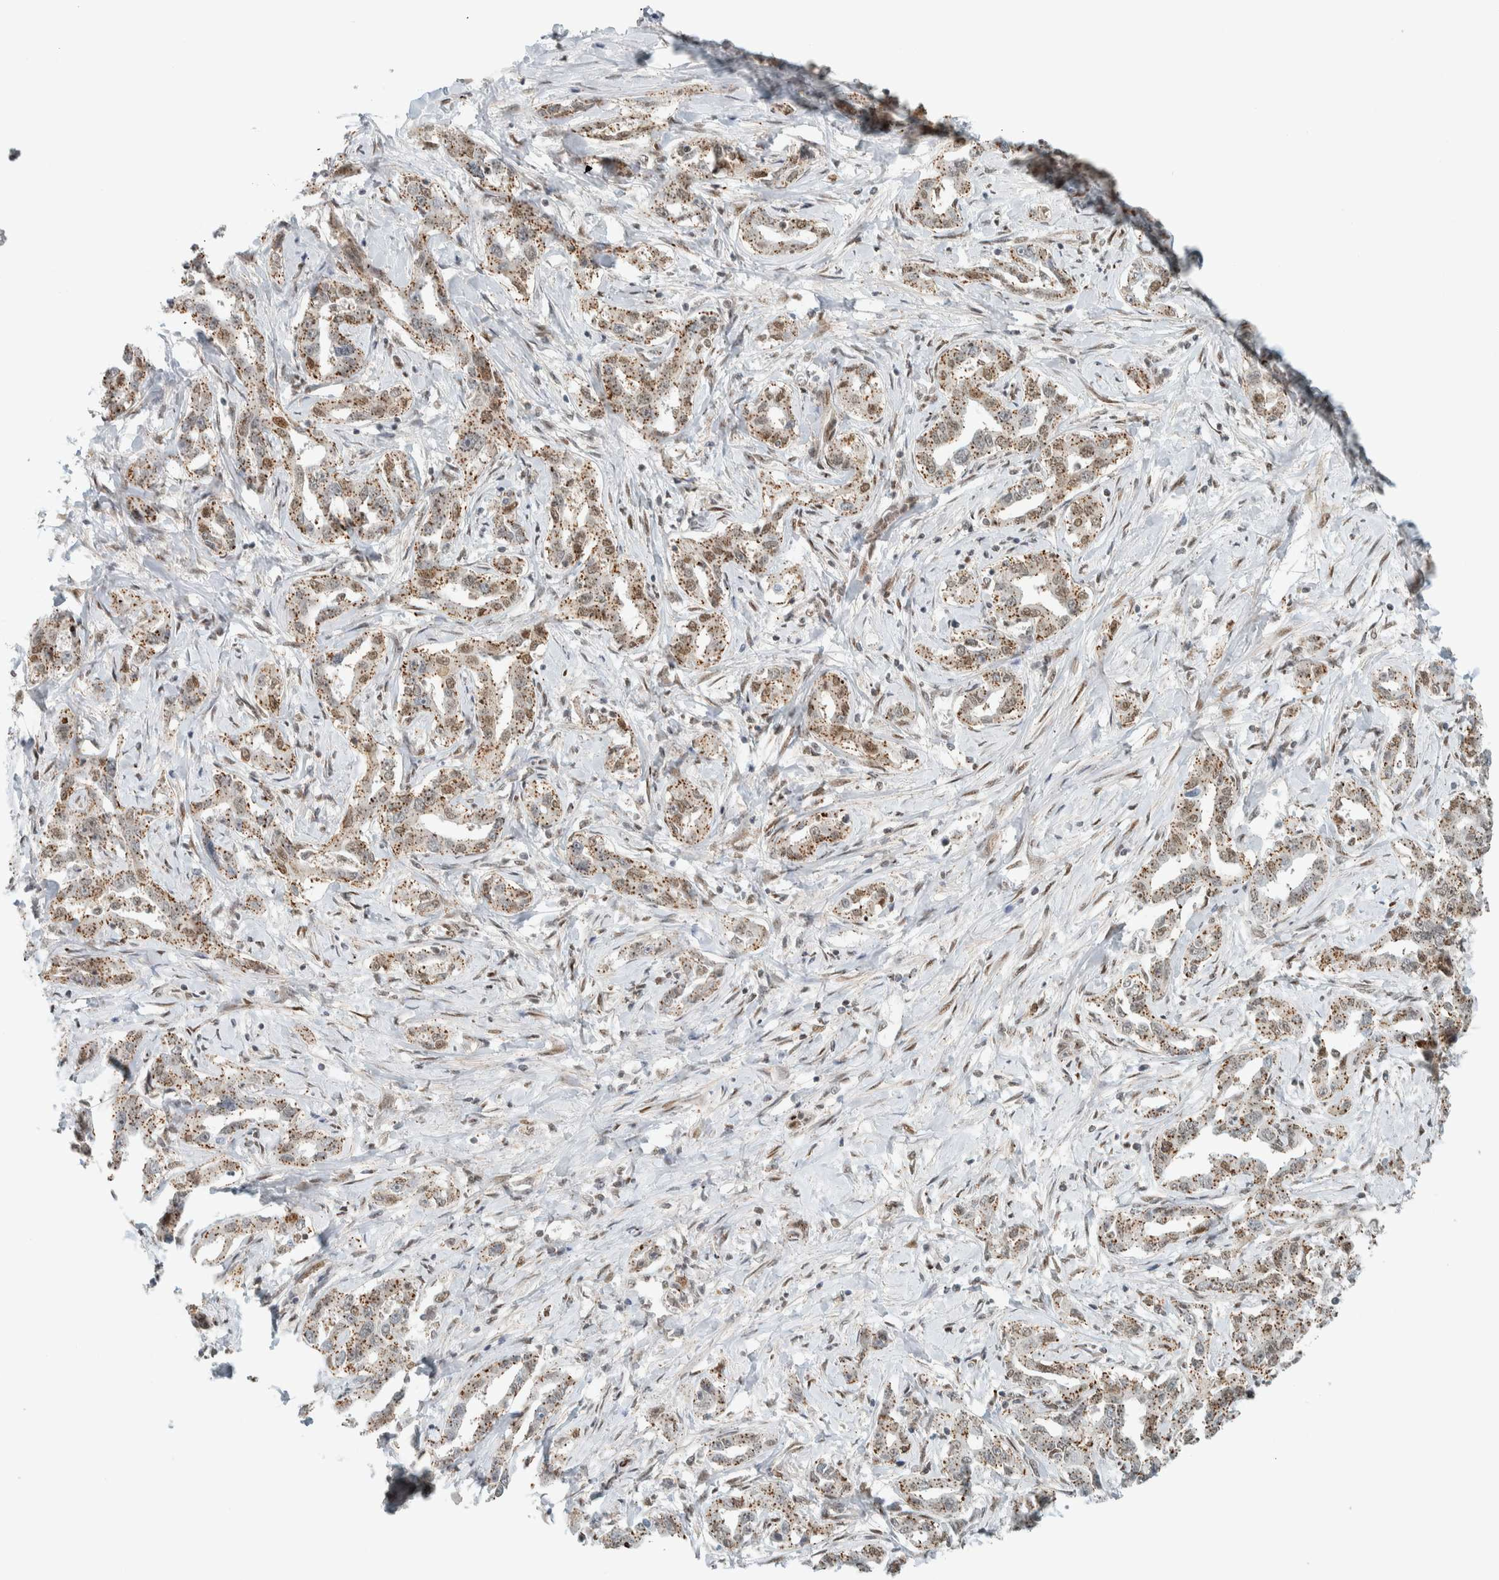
{"staining": {"intensity": "moderate", "quantity": ">75%", "location": "cytoplasmic/membranous"}, "tissue": "liver cancer", "cell_type": "Tumor cells", "image_type": "cancer", "snomed": [{"axis": "morphology", "description": "Cholangiocarcinoma"}, {"axis": "topography", "description": "Liver"}], "caption": "This photomicrograph demonstrates immunohistochemistry staining of liver cancer (cholangiocarcinoma), with medium moderate cytoplasmic/membranous staining in about >75% of tumor cells.", "gene": "TFE3", "patient": {"sex": "male", "age": 59}}